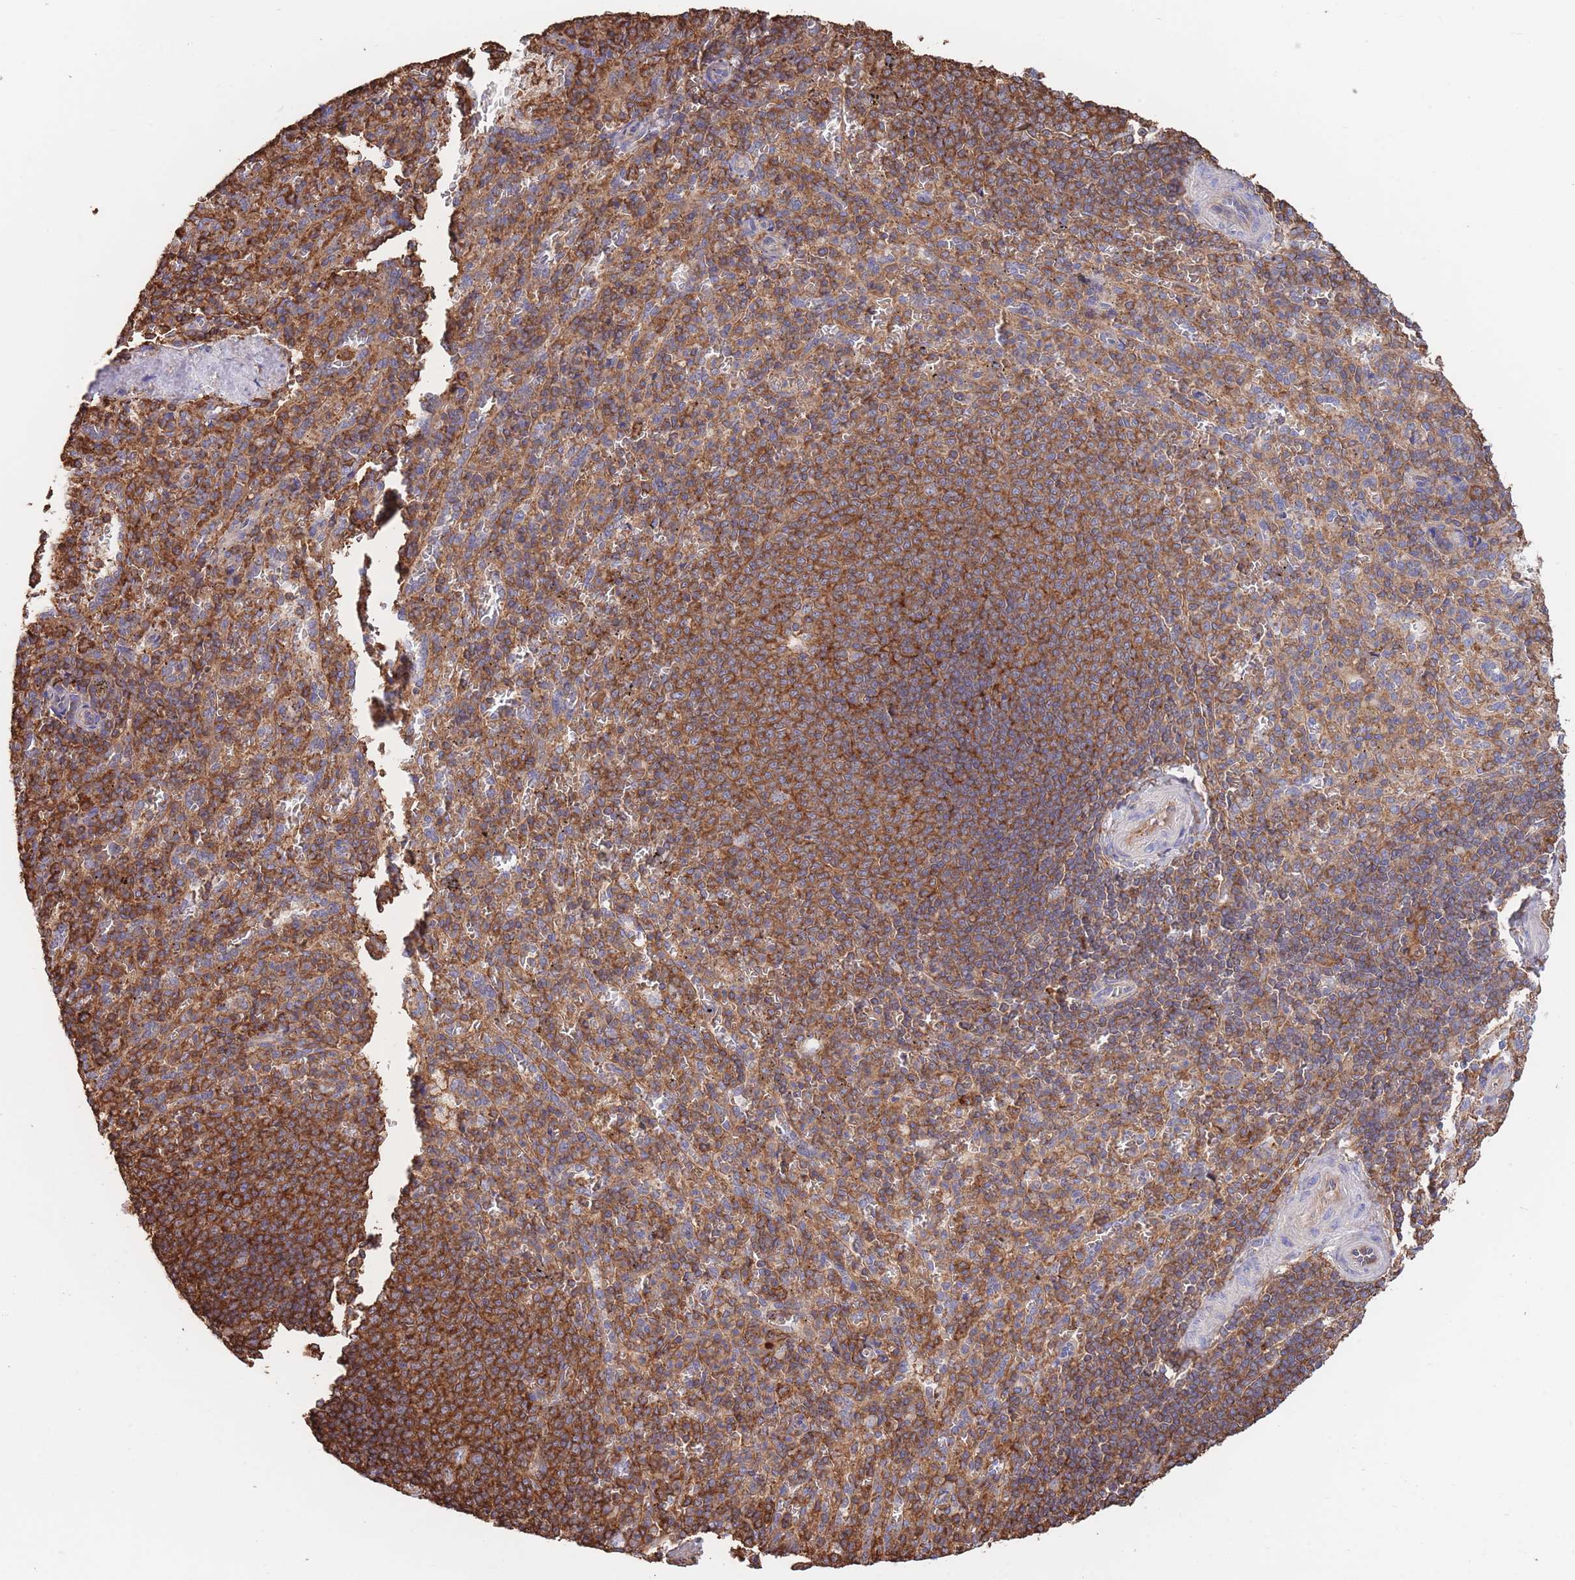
{"staining": {"intensity": "moderate", "quantity": ">75%", "location": "cytoplasmic/membranous"}, "tissue": "spleen", "cell_type": "Cells in red pulp", "image_type": "normal", "snomed": [{"axis": "morphology", "description": "Normal tissue, NOS"}, {"axis": "topography", "description": "Spleen"}], "caption": "Immunohistochemical staining of benign human spleen exhibits >75% levels of moderate cytoplasmic/membranous protein positivity in about >75% of cells in red pulp.", "gene": "LRRN4CL", "patient": {"sex": "female", "age": 21}}